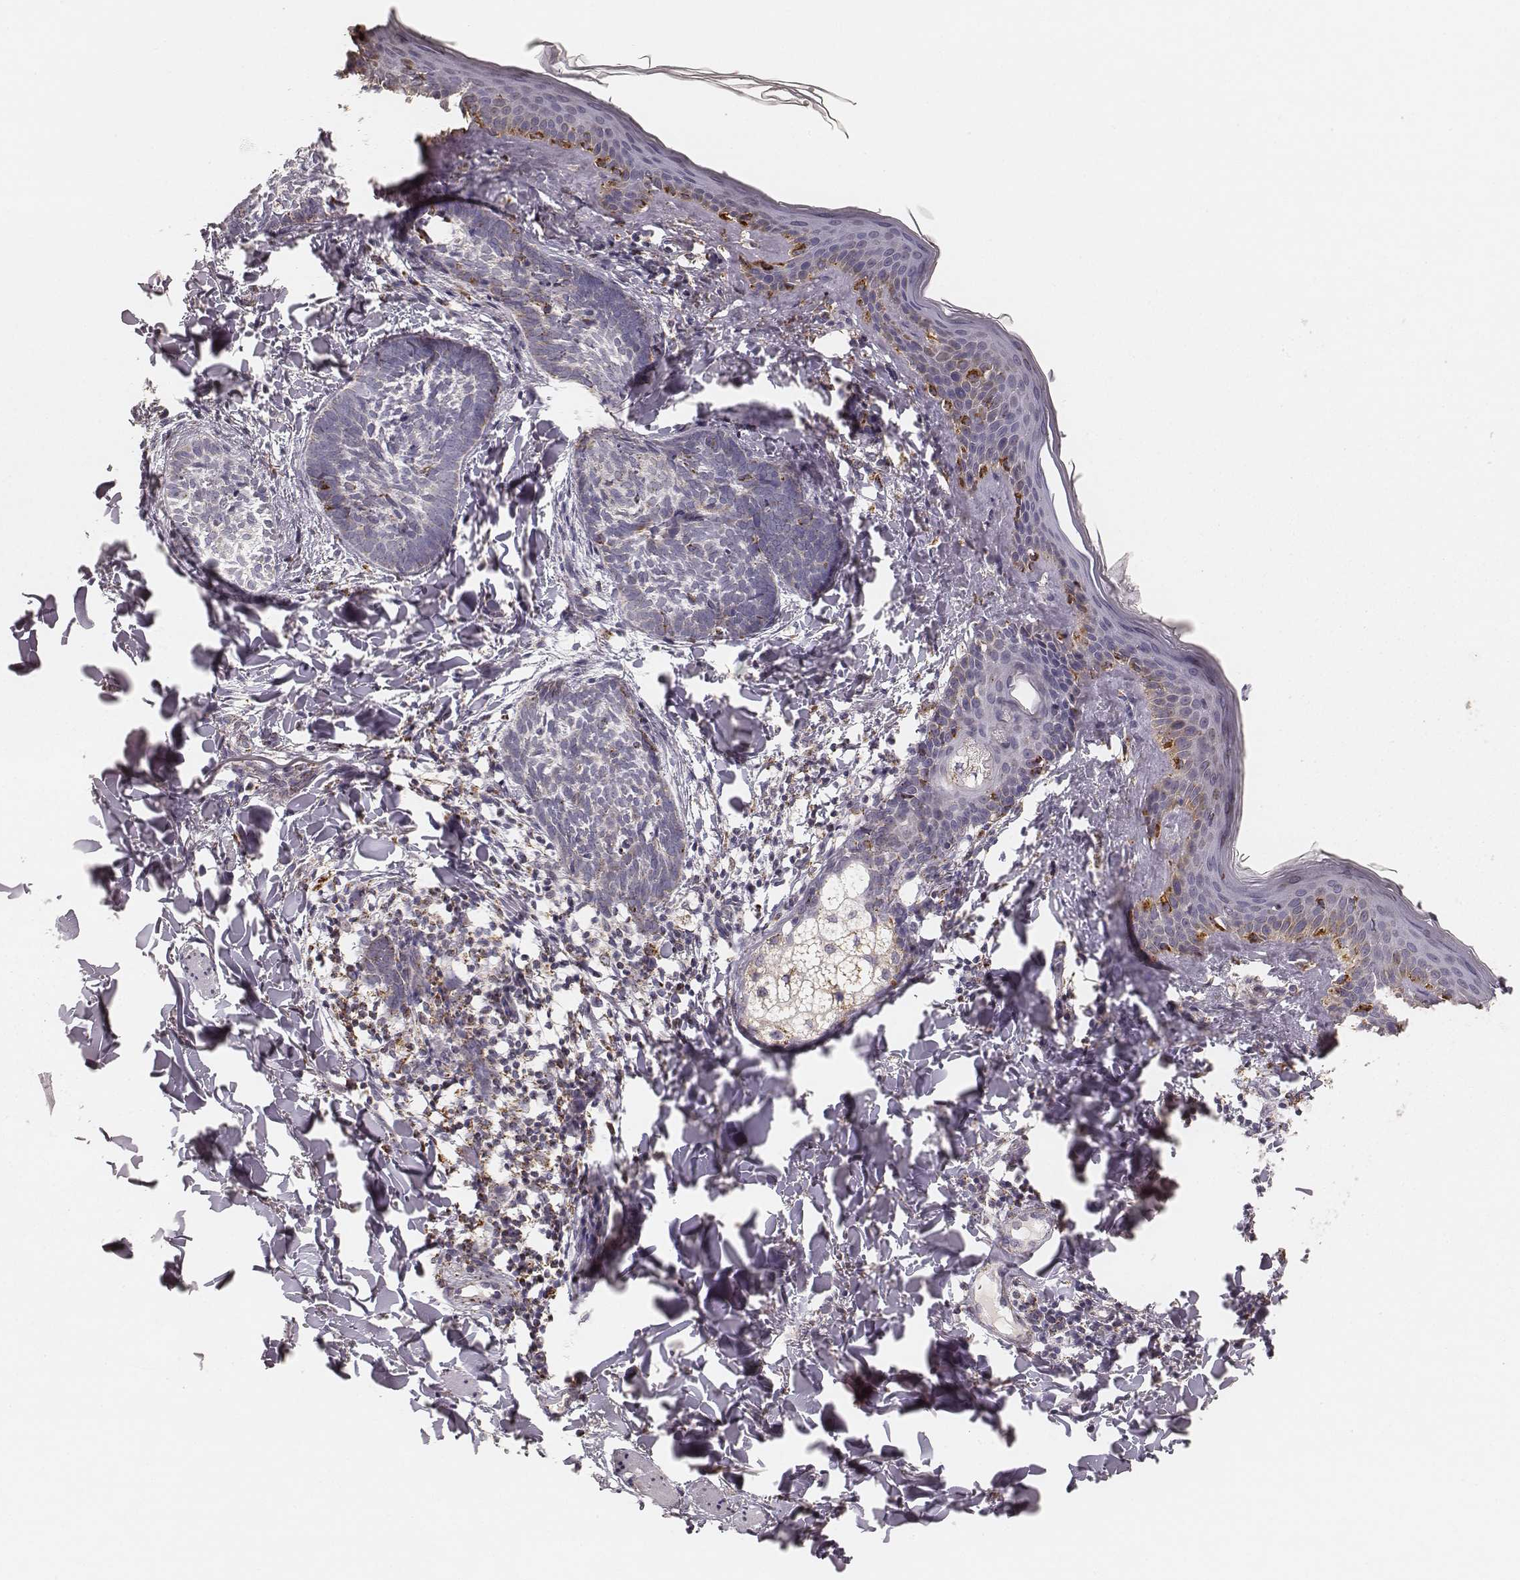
{"staining": {"intensity": "moderate", "quantity": "<25%", "location": "cytoplasmic/membranous"}, "tissue": "skin cancer", "cell_type": "Tumor cells", "image_type": "cancer", "snomed": [{"axis": "morphology", "description": "Normal tissue, NOS"}, {"axis": "morphology", "description": "Basal cell carcinoma"}, {"axis": "topography", "description": "Skin"}], "caption": "Tumor cells exhibit moderate cytoplasmic/membranous positivity in approximately <25% of cells in skin cancer.", "gene": "CS", "patient": {"sex": "male", "age": 46}}